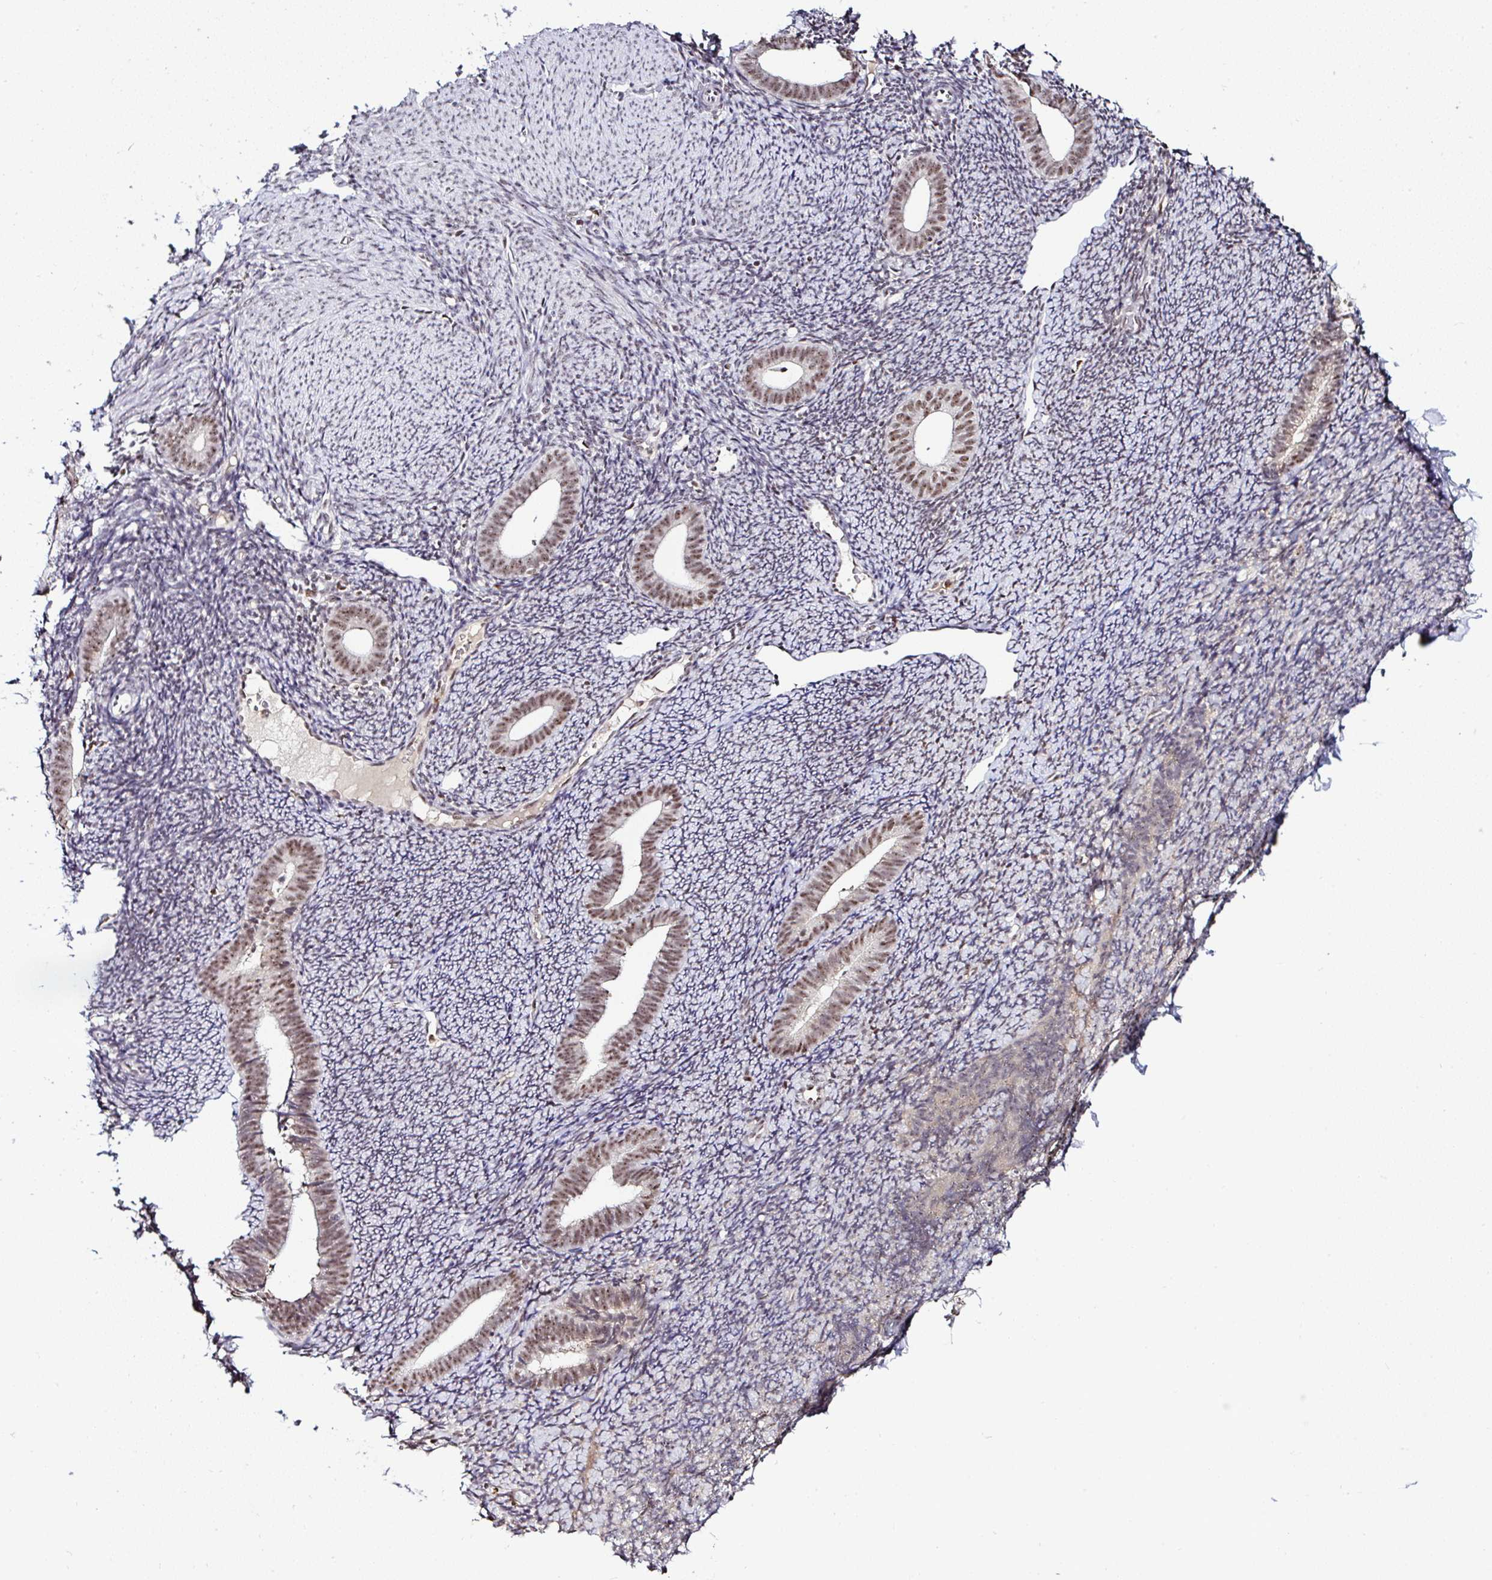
{"staining": {"intensity": "moderate", "quantity": "<25%", "location": "nuclear"}, "tissue": "endometrium", "cell_type": "Cells in endometrial stroma", "image_type": "normal", "snomed": [{"axis": "morphology", "description": "Normal tissue, NOS"}, {"axis": "topography", "description": "Endometrium"}], "caption": "Immunohistochemistry micrograph of normal endometrium: endometrium stained using immunohistochemistry (IHC) reveals low levels of moderate protein expression localized specifically in the nuclear of cells in endometrial stroma, appearing as a nuclear brown color.", "gene": "PTPN2", "patient": {"sex": "female", "age": 39}}